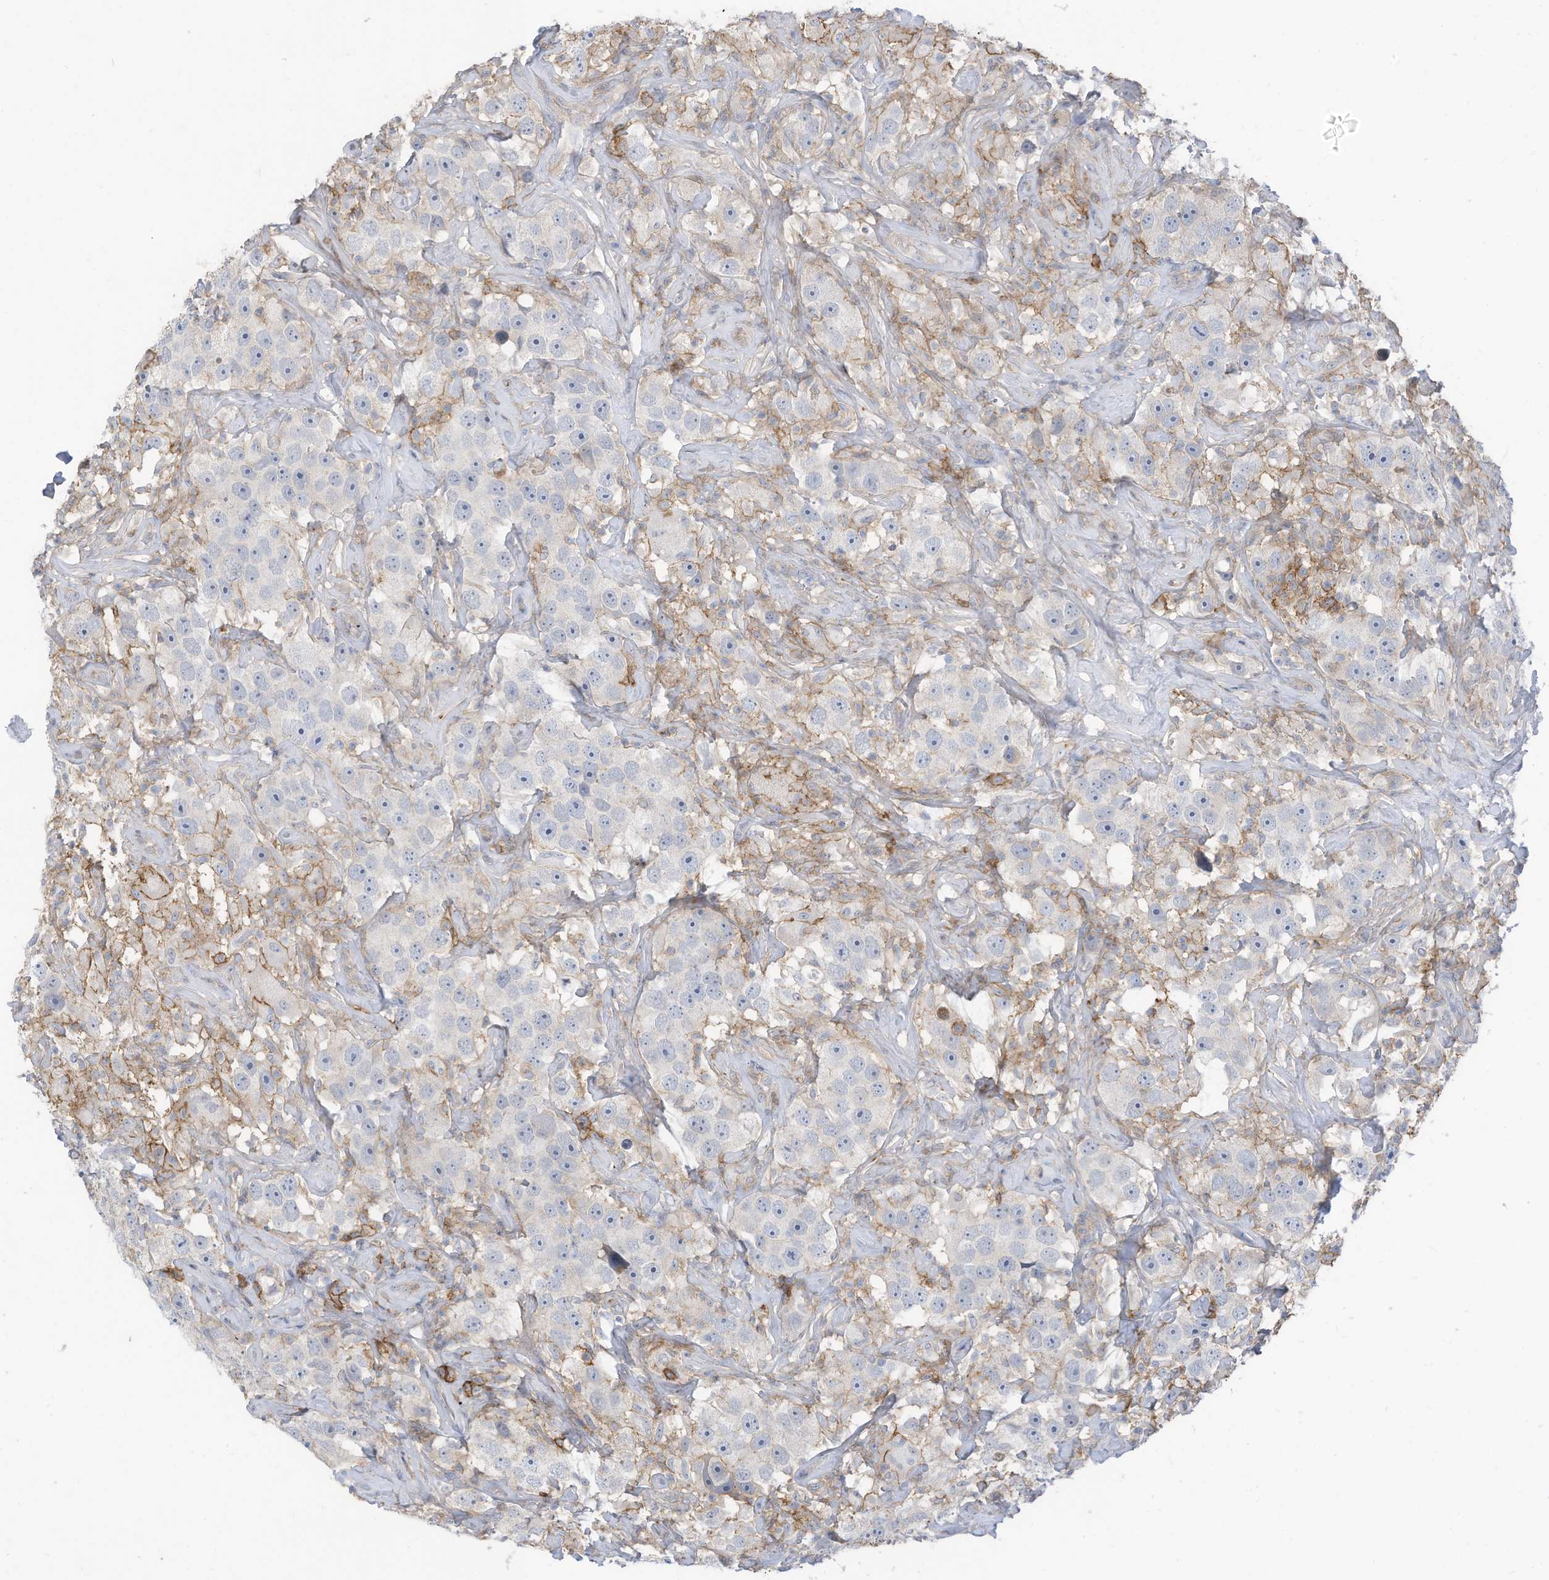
{"staining": {"intensity": "negative", "quantity": "none", "location": "none"}, "tissue": "testis cancer", "cell_type": "Tumor cells", "image_type": "cancer", "snomed": [{"axis": "morphology", "description": "Seminoma, NOS"}, {"axis": "topography", "description": "Testis"}], "caption": "This histopathology image is of testis cancer stained with immunohistochemistry (IHC) to label a protein in brown with the nuclei are counter-stained blue. There is no expression in tumor cells. (Stains: DAB immunohistochemistry with hematoxylin counter stain, Microscopy: brightfield microscopy at high magnification).", "gene": "SLC1A5", "patient": {"sex": "male", "age": 49}}